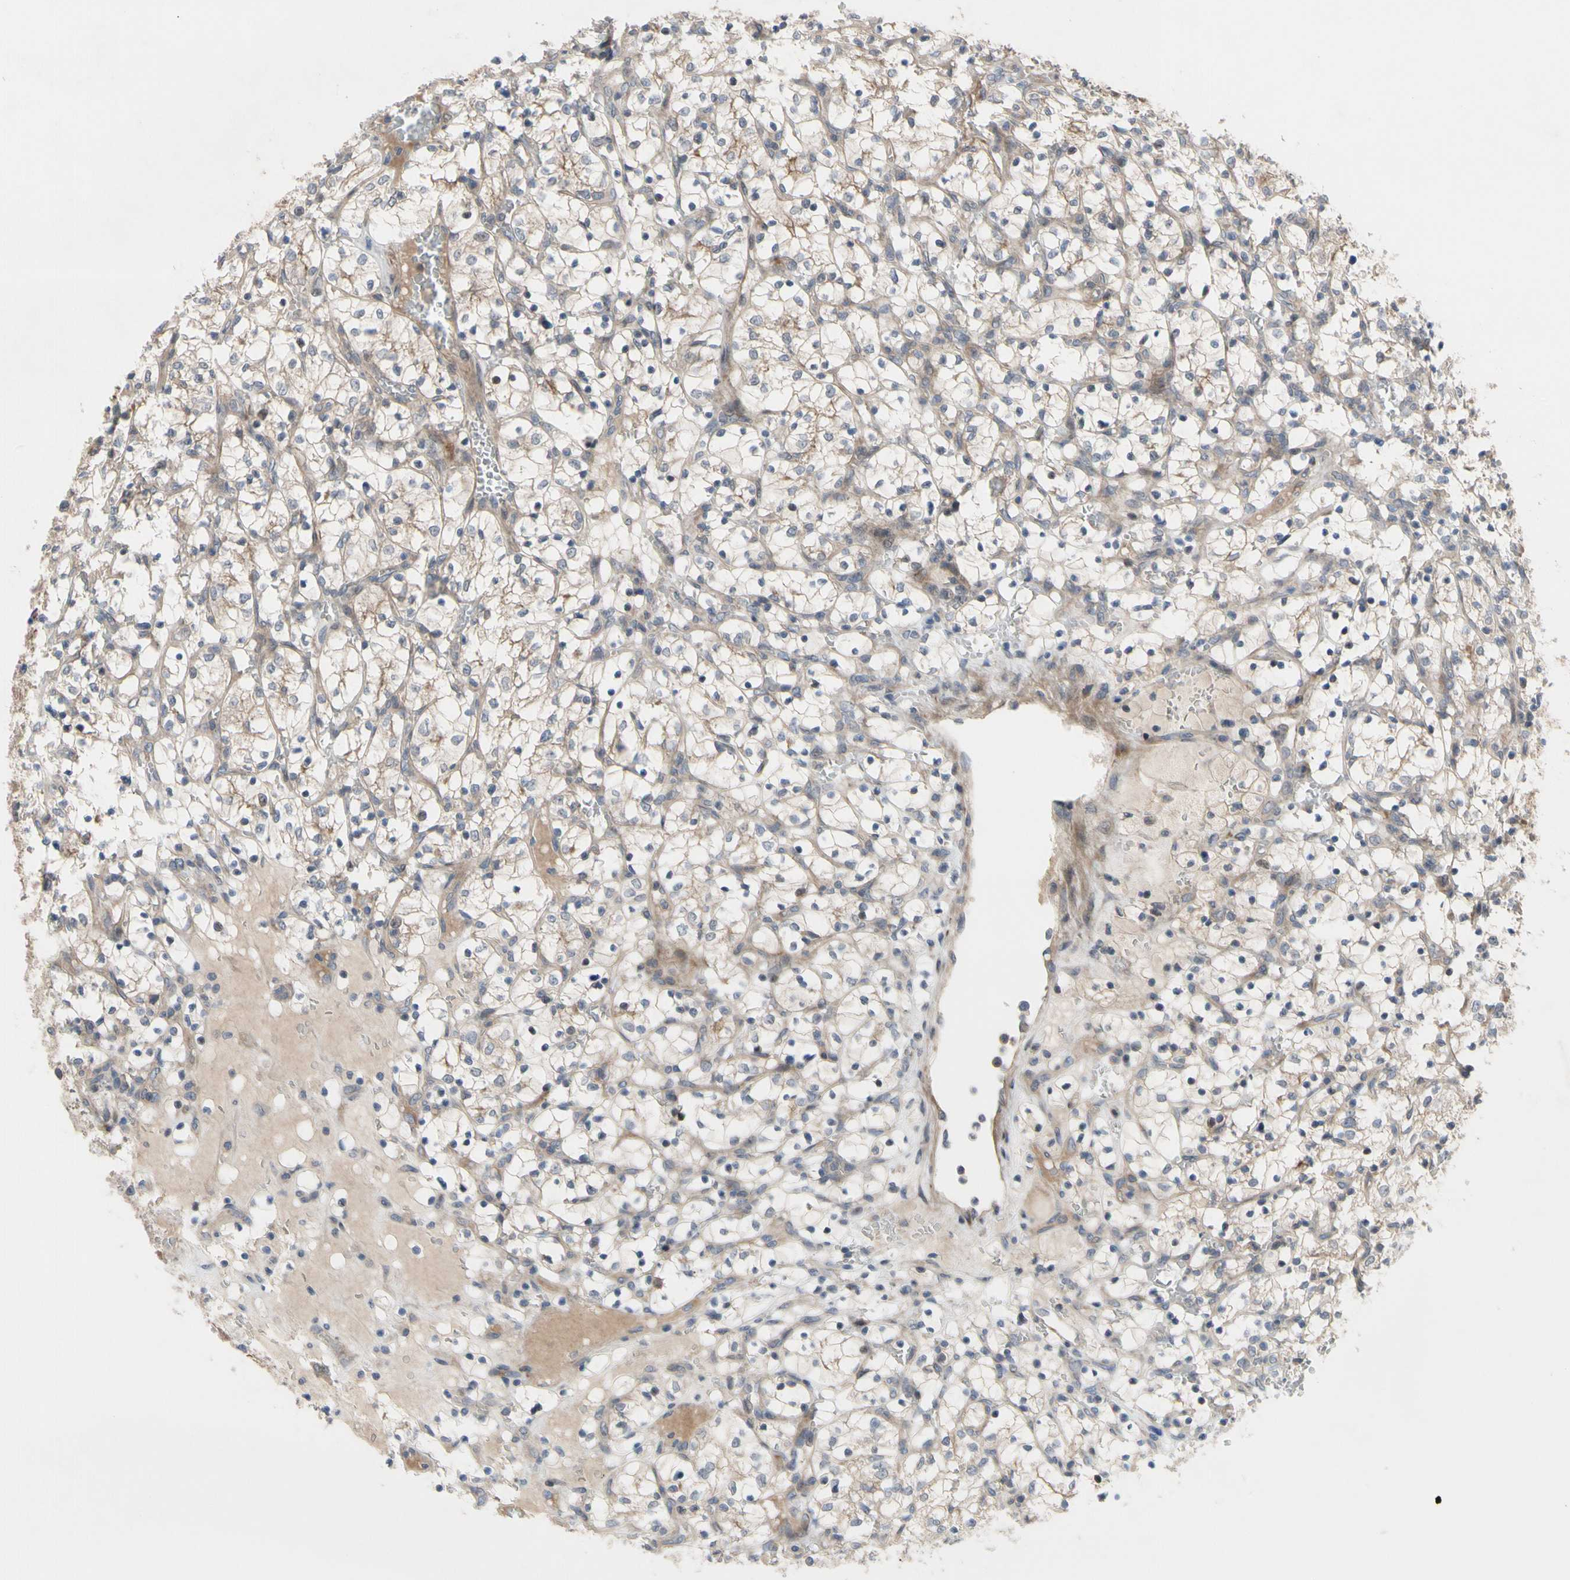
{"staining": {"intensity": "weak", "quantity": ">75%", "location": "cytoplasmic/membranous"}, "tissue": "renal cancer", "cell_type": "Tumor cells", "image_type": "cancer", "snomed": [{"axis": "morphology", "description": "Adenocarcinoma, NOS"}, {"axis": "topography", "description": "Kidney"}], "caption": "A brown stain highlights weak cytoplasmic/membranous expression of a protein in human adenocarcinoma (renal) tumor cells.", "gene": "OAZ1", "patient": {"sex": "female", "age": 69}}